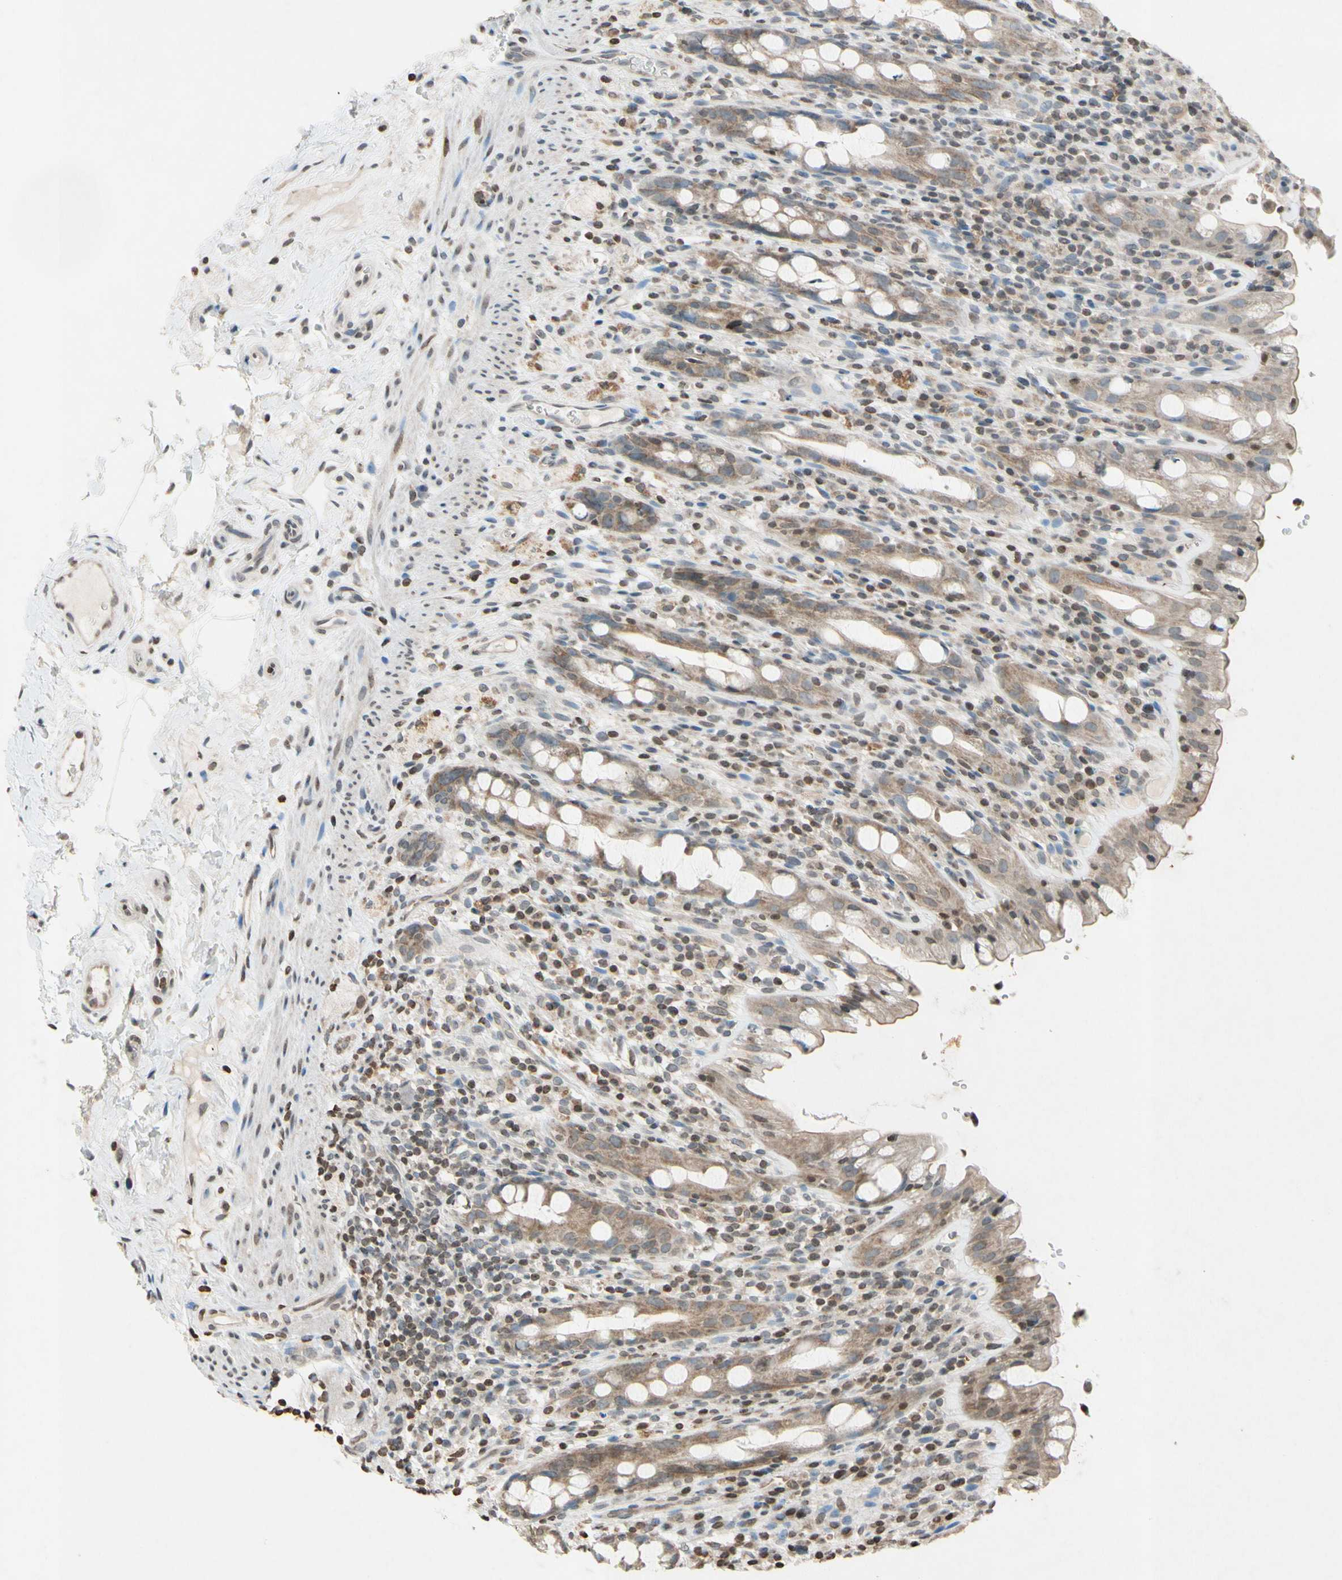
{"staining": {"intensity": "weak", "quantity": ">75%", "location": "cytoplasmic/membranous"}, "tissue": "rectum", "cell_type": "Glandular cells", "image_type": "normal", "snomed": [{"axis": "morphology", "description": "Normal tissue, NOS"}, {"axis": "topography", "description": "Rectum"}], "caption": "High-magnification brightfield microscopy of normal rectum stained with DAB (3,3'-diaminobenzidine) (brown) and counterstained with hematoxylin (blue). glandular cells exhibit weak cytoplasmic/membranous expression is present in approximately>75% of cells.", "gene": "CLDN11", "patient": {"sex": "male", "age": 44}}